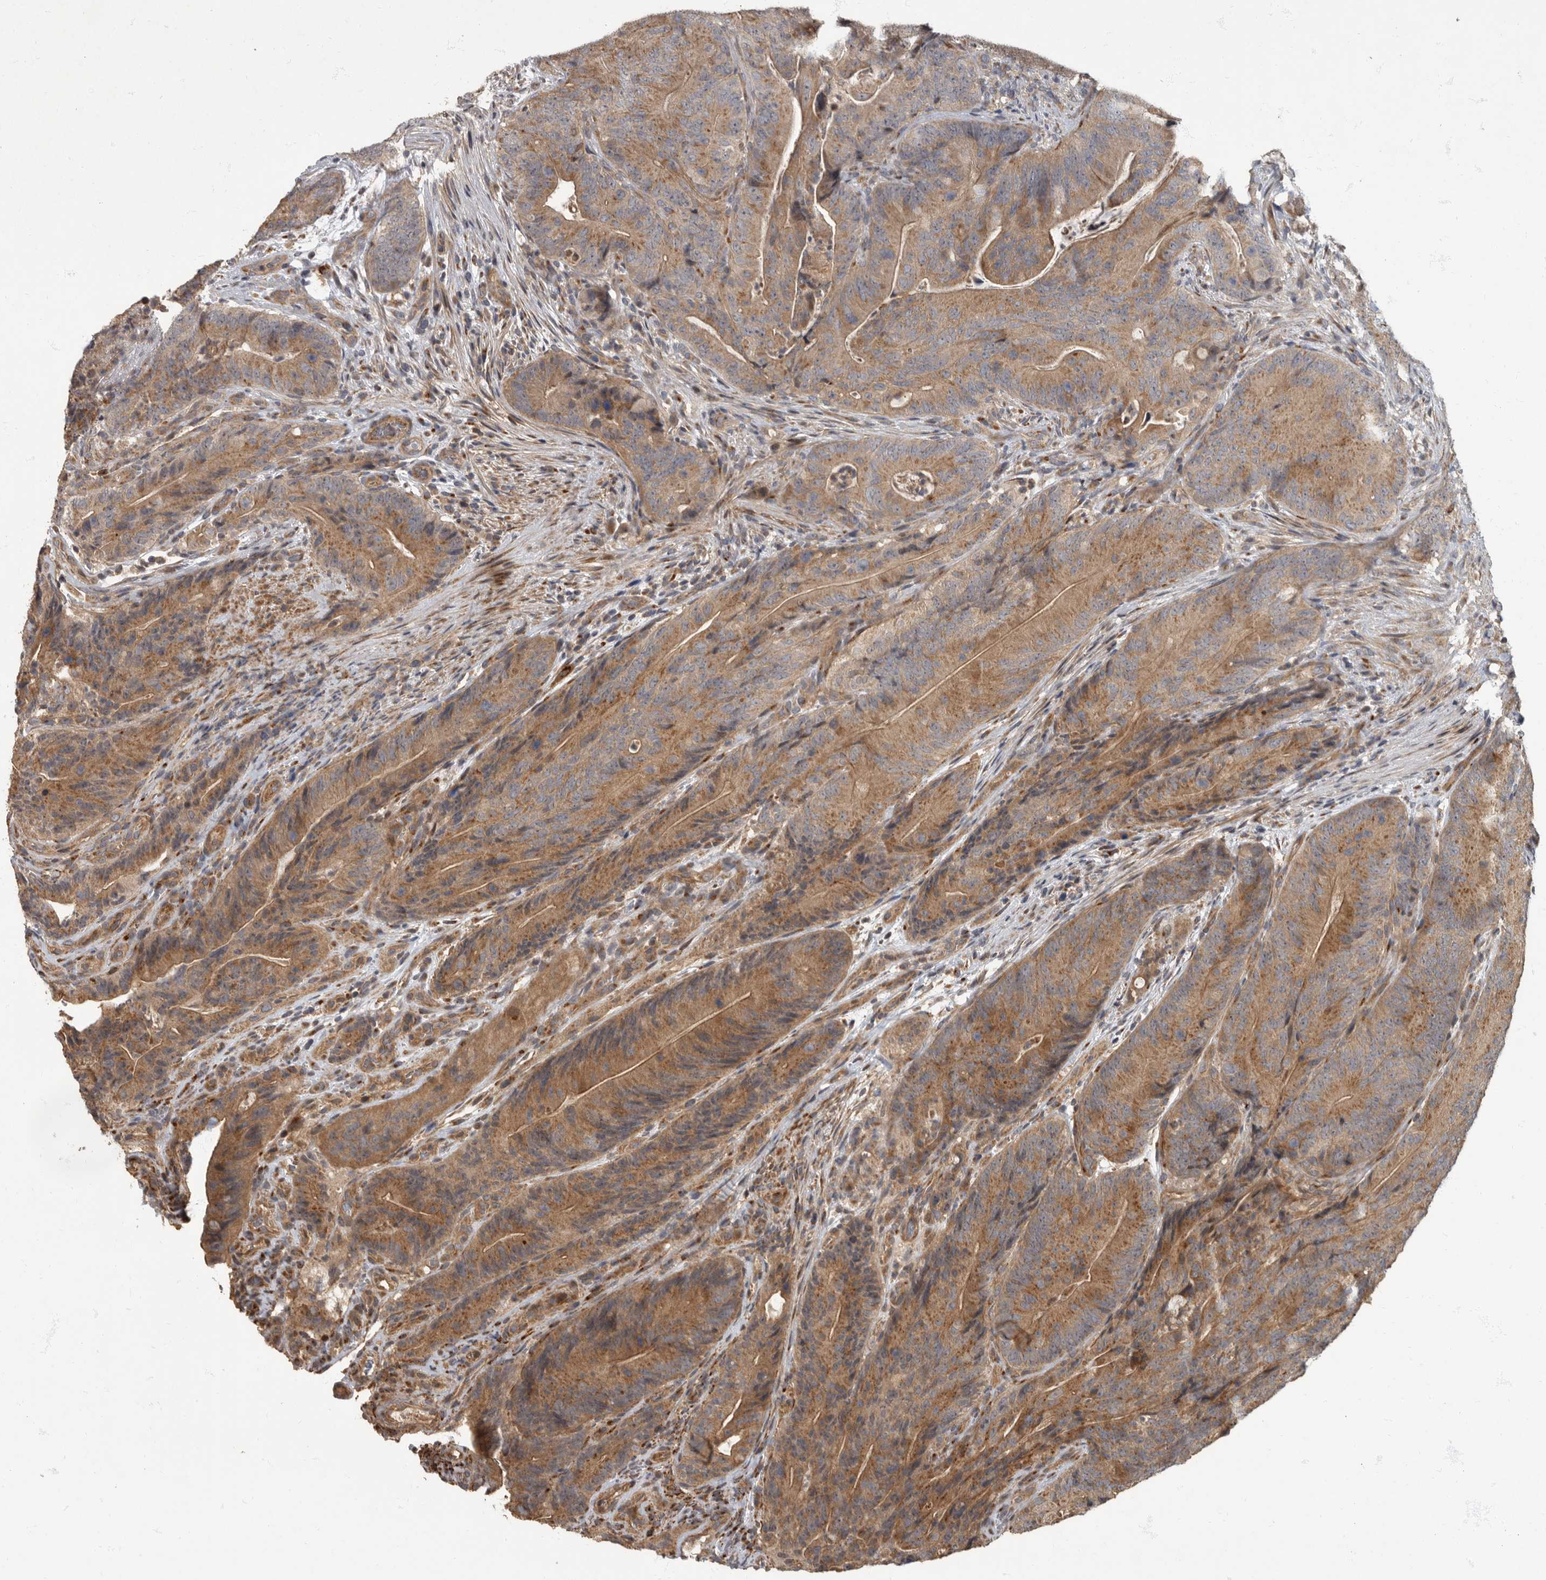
{"staining": {"intensity": "moderate", "quantity": ">75%", "location": "cytoplasmic/membranous"}, "tissue": "colorectal cancer", "cell_type": "Tumor cells", "image_type": "cancer", "snomed": [{"axis": "morphology", "description": "Normal tissue, NOS"}, {"axis": "topography", "description": "Colon"}], "caption": "Protein positivity by immunohistochemistry displays moderate cytoplasmic/membranous expression in approximately >75% of tumor cells in colorectal cancer. The staining is performed using DAB brown chromogen to label protein expression. The nuclei are counter-stained blue using hematoxylin.", "gene": "IQCK", "patient": {"sex": "female", "age": 82}}